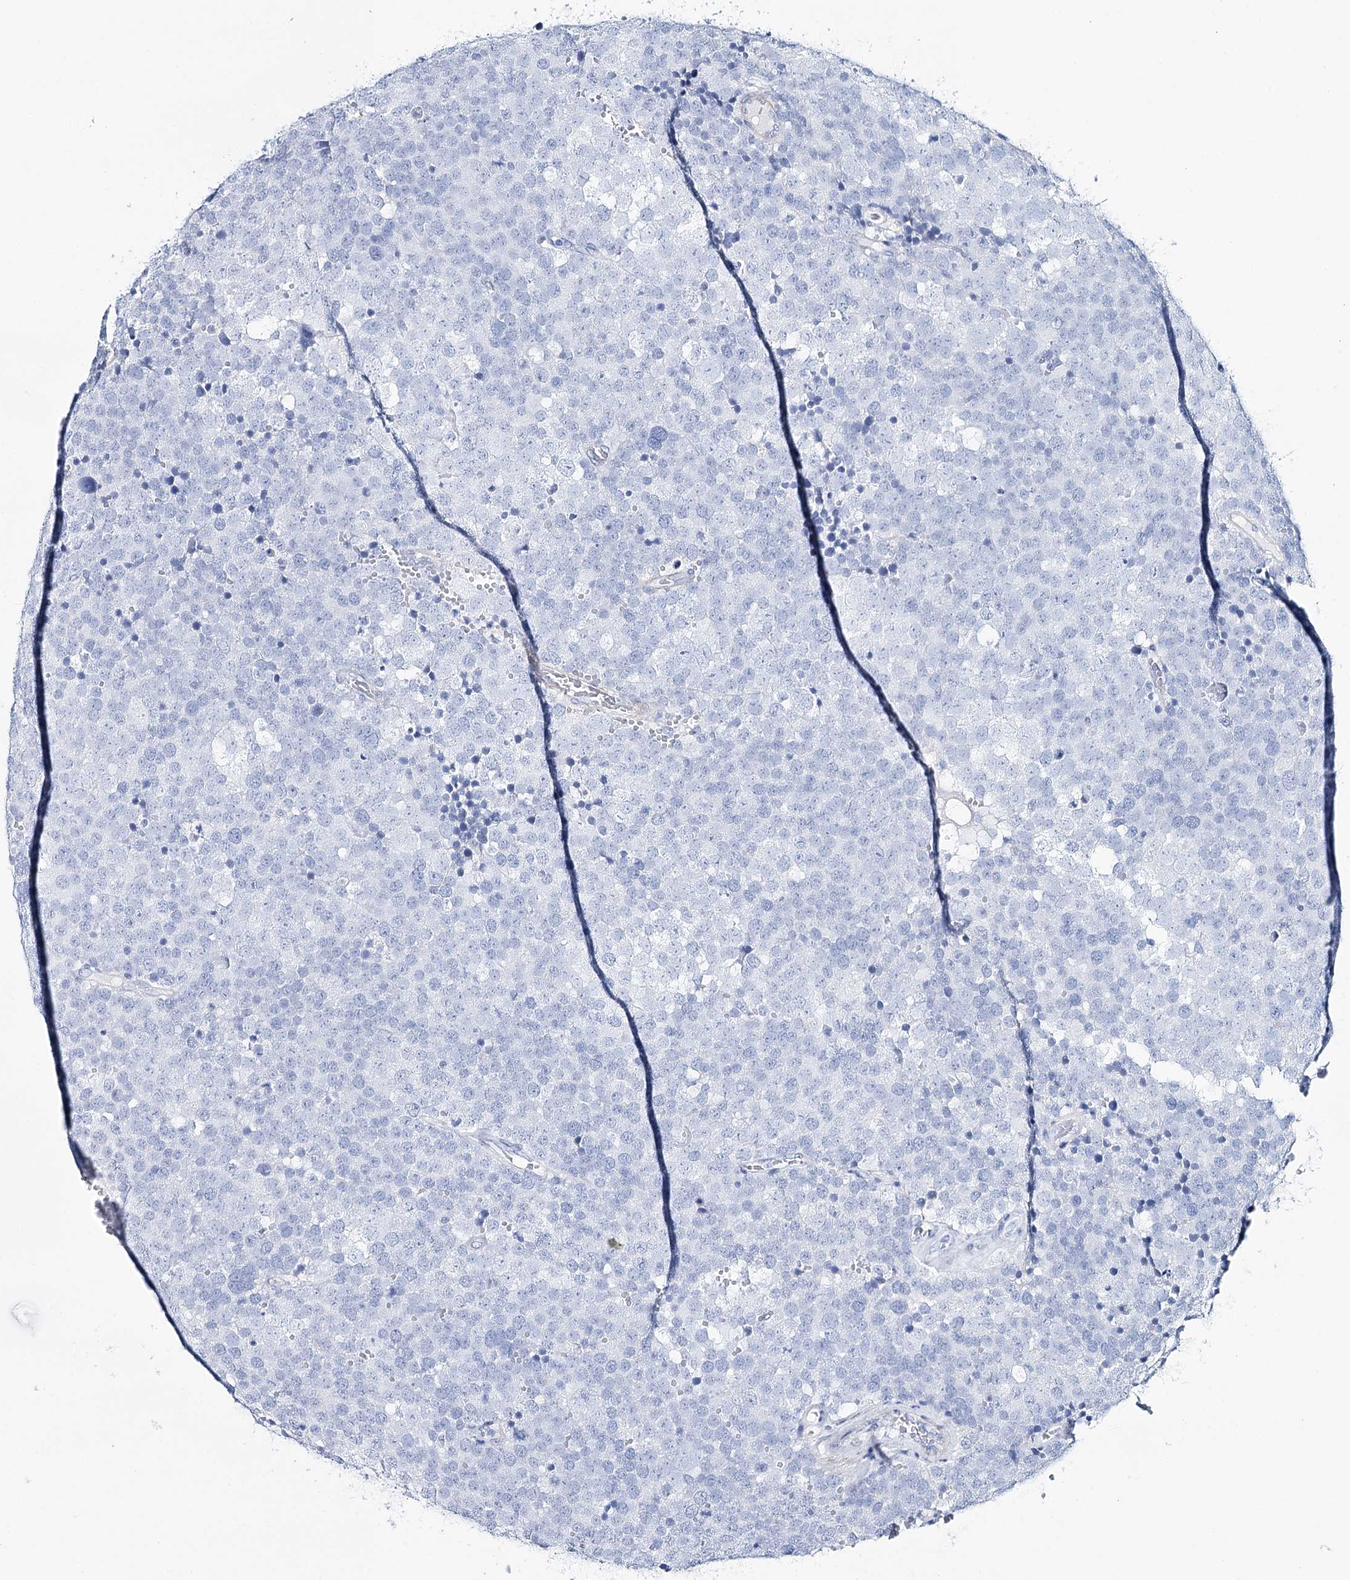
{"staining": {"intensity": "negative", "quantity": "none", "location": "none"}, "tissue": "testis cancer", "cell_type": "Tumor cells", "image_type": "cancer", "snomed": [{"axis": "morphology", "description": "Seminoma, NOS"}, {"axis": "topography", "description": "Testis"}], "caption": "High power microscopy histopathology image of an immunohistochemistry (IHC) photomicrograph of testis cancer, revealing no significant staining in tumor cells.", "gene": "CSN3", "patient": {"sex": "male", "age": 71}}